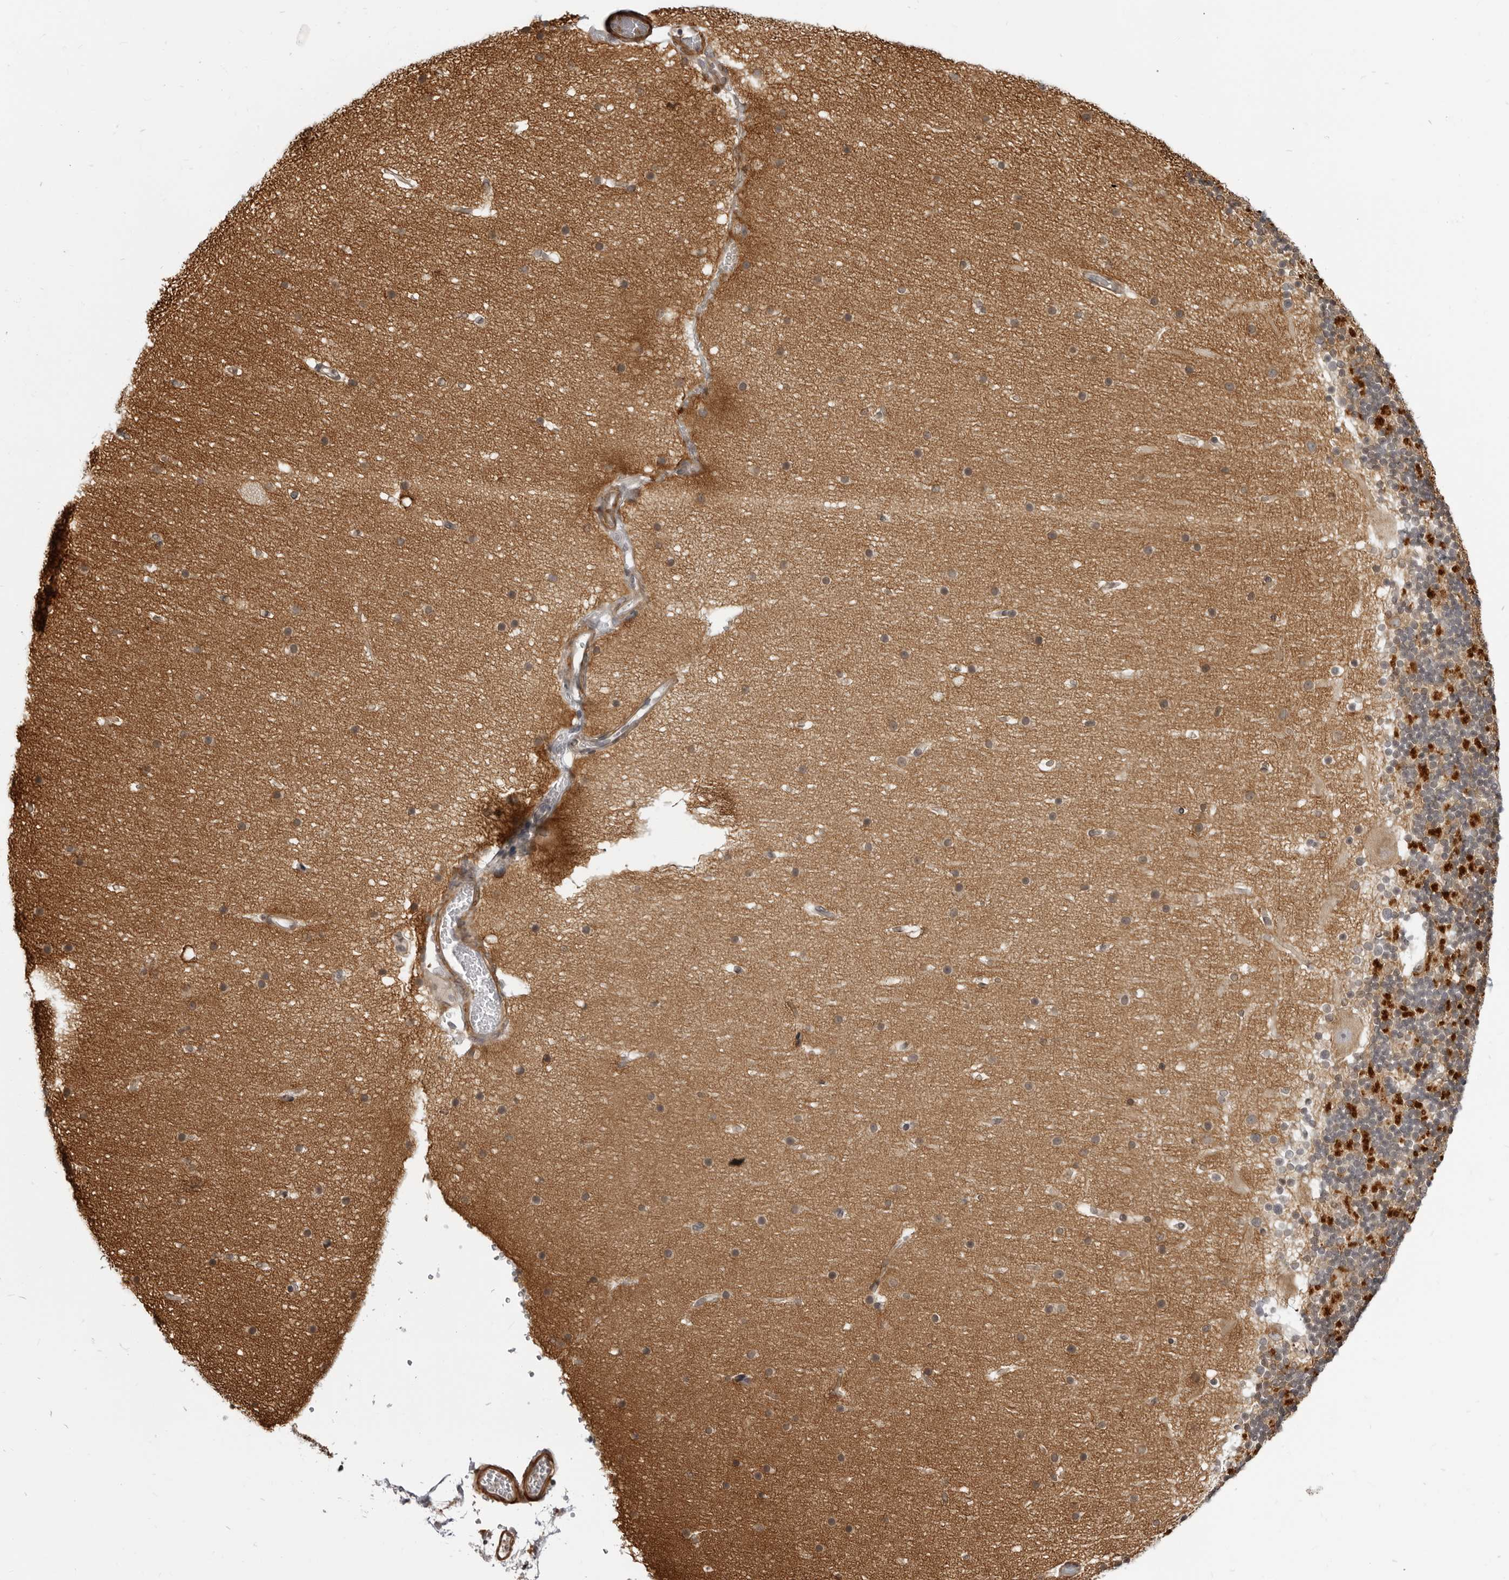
{"staining": {"intensity": "strong", "quantity": ">75%", "location": "cytoplasmic/membranous"}, "tissue": "cerebellum", "cell_type": "Cells in granular layer", "image_type": "normal", "snomed": [{"axis": "morphology", "description": "Normal tissue, NOS"}, {"axis": "topography", "description": "Cerebellum"}], "caption": "This image demonstrates immunohistochemistry staining of benign human cerebellum, with high strong cytoplasmic/membranous staining in approximately >75% of cells in granular layer.", "gene": "SRGAP2", "patient": {"sex": "male", "age": 57}}